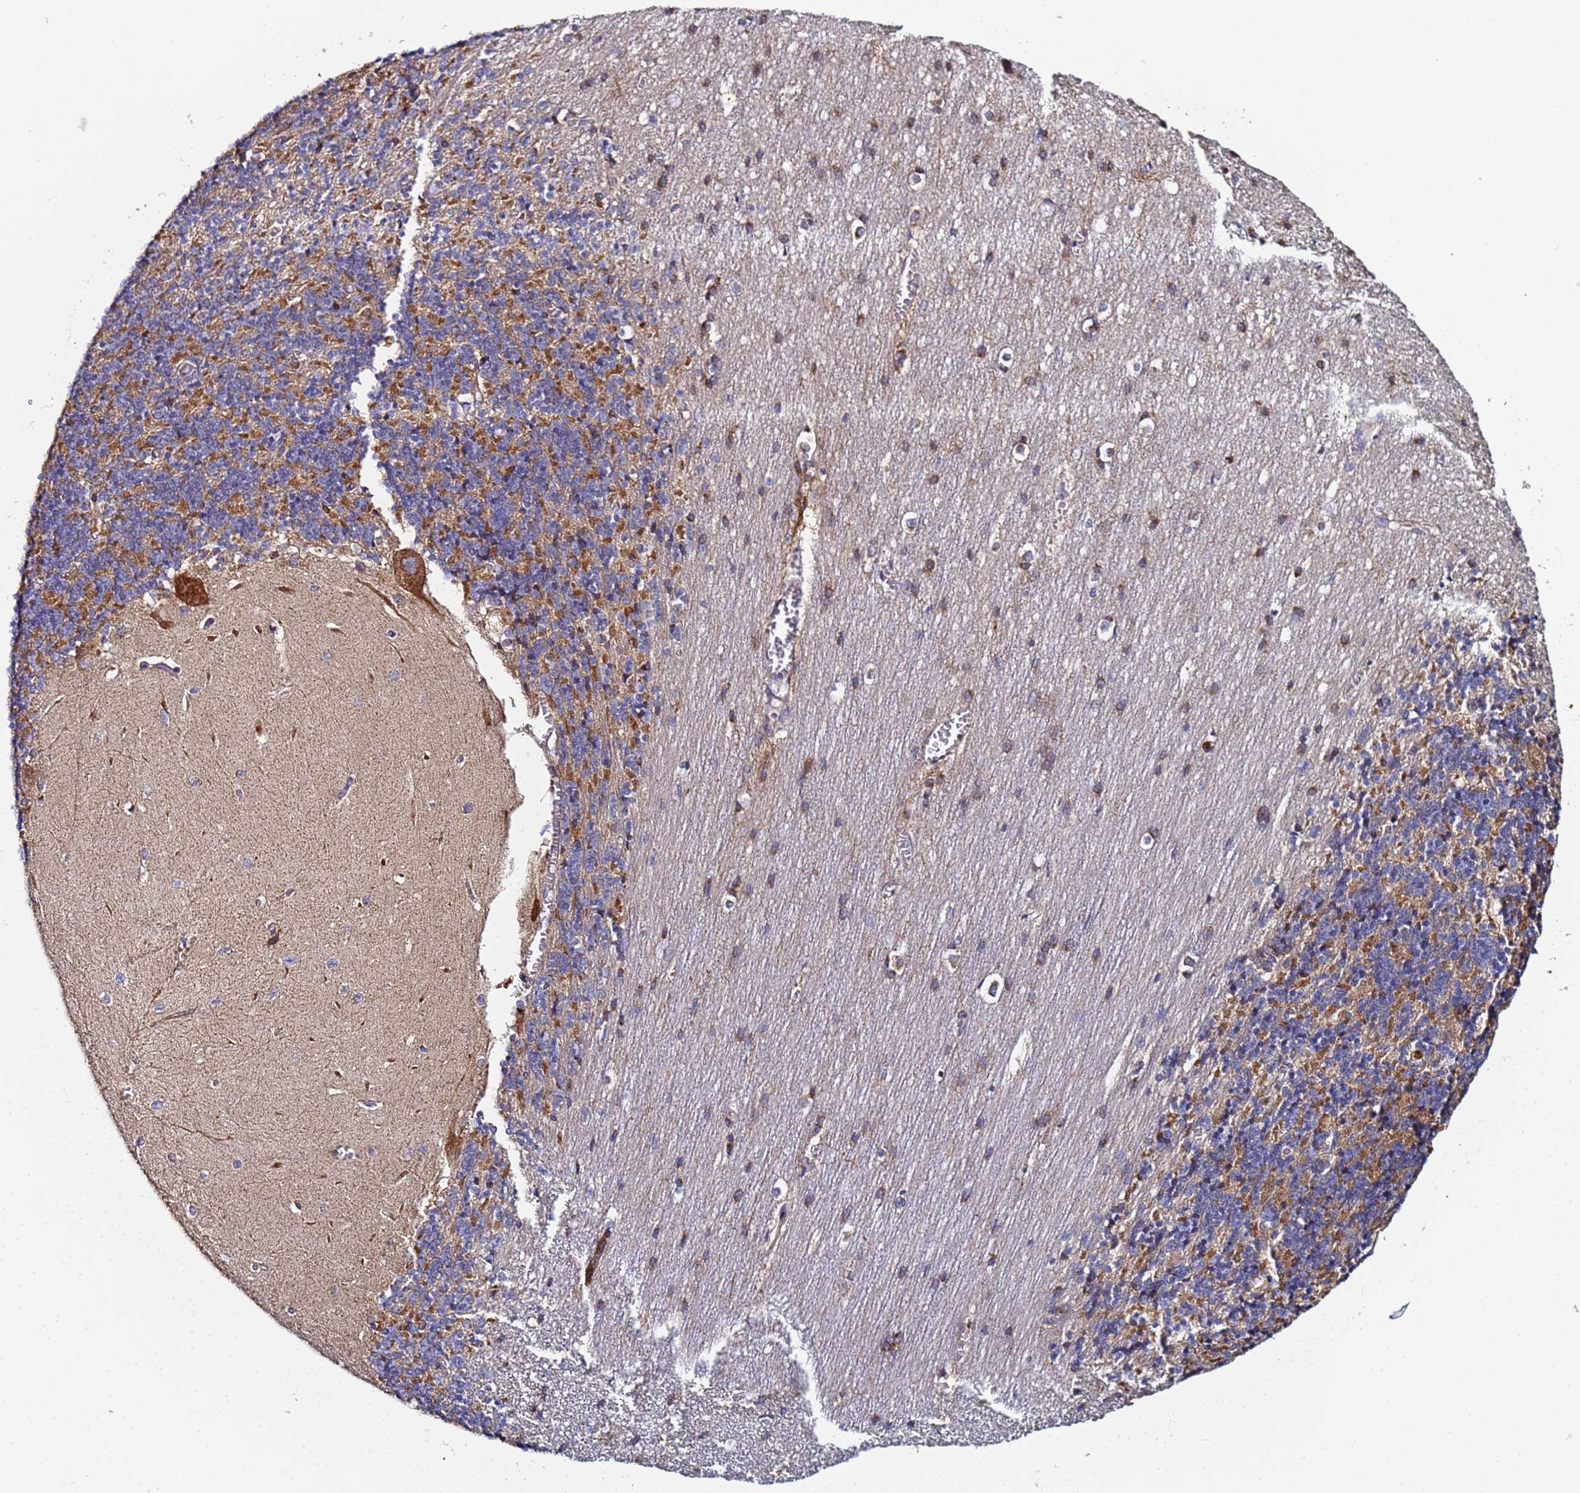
{"staining": {"intensity": "moderate", "quantity": "<25%", "location": "cytoplasmic/membranous"}, "tissue": "cerebellum", "cell_type": "Cells in granular layer", "image_type": "normal", "snomed": [{"axis": "morphology", "description": "Normal tissue, NOS"}, {"axis": "topography", "description": "Cerebellum"}], "caption": "Immunohistochemical staining of benign human cerebellum shows low levels of moderate cytoplasmic/membranous staining in approximately <25% of cells in granular layer.", "gene": "CCDC127", "patient": {"sex": "male", "age": 37}}